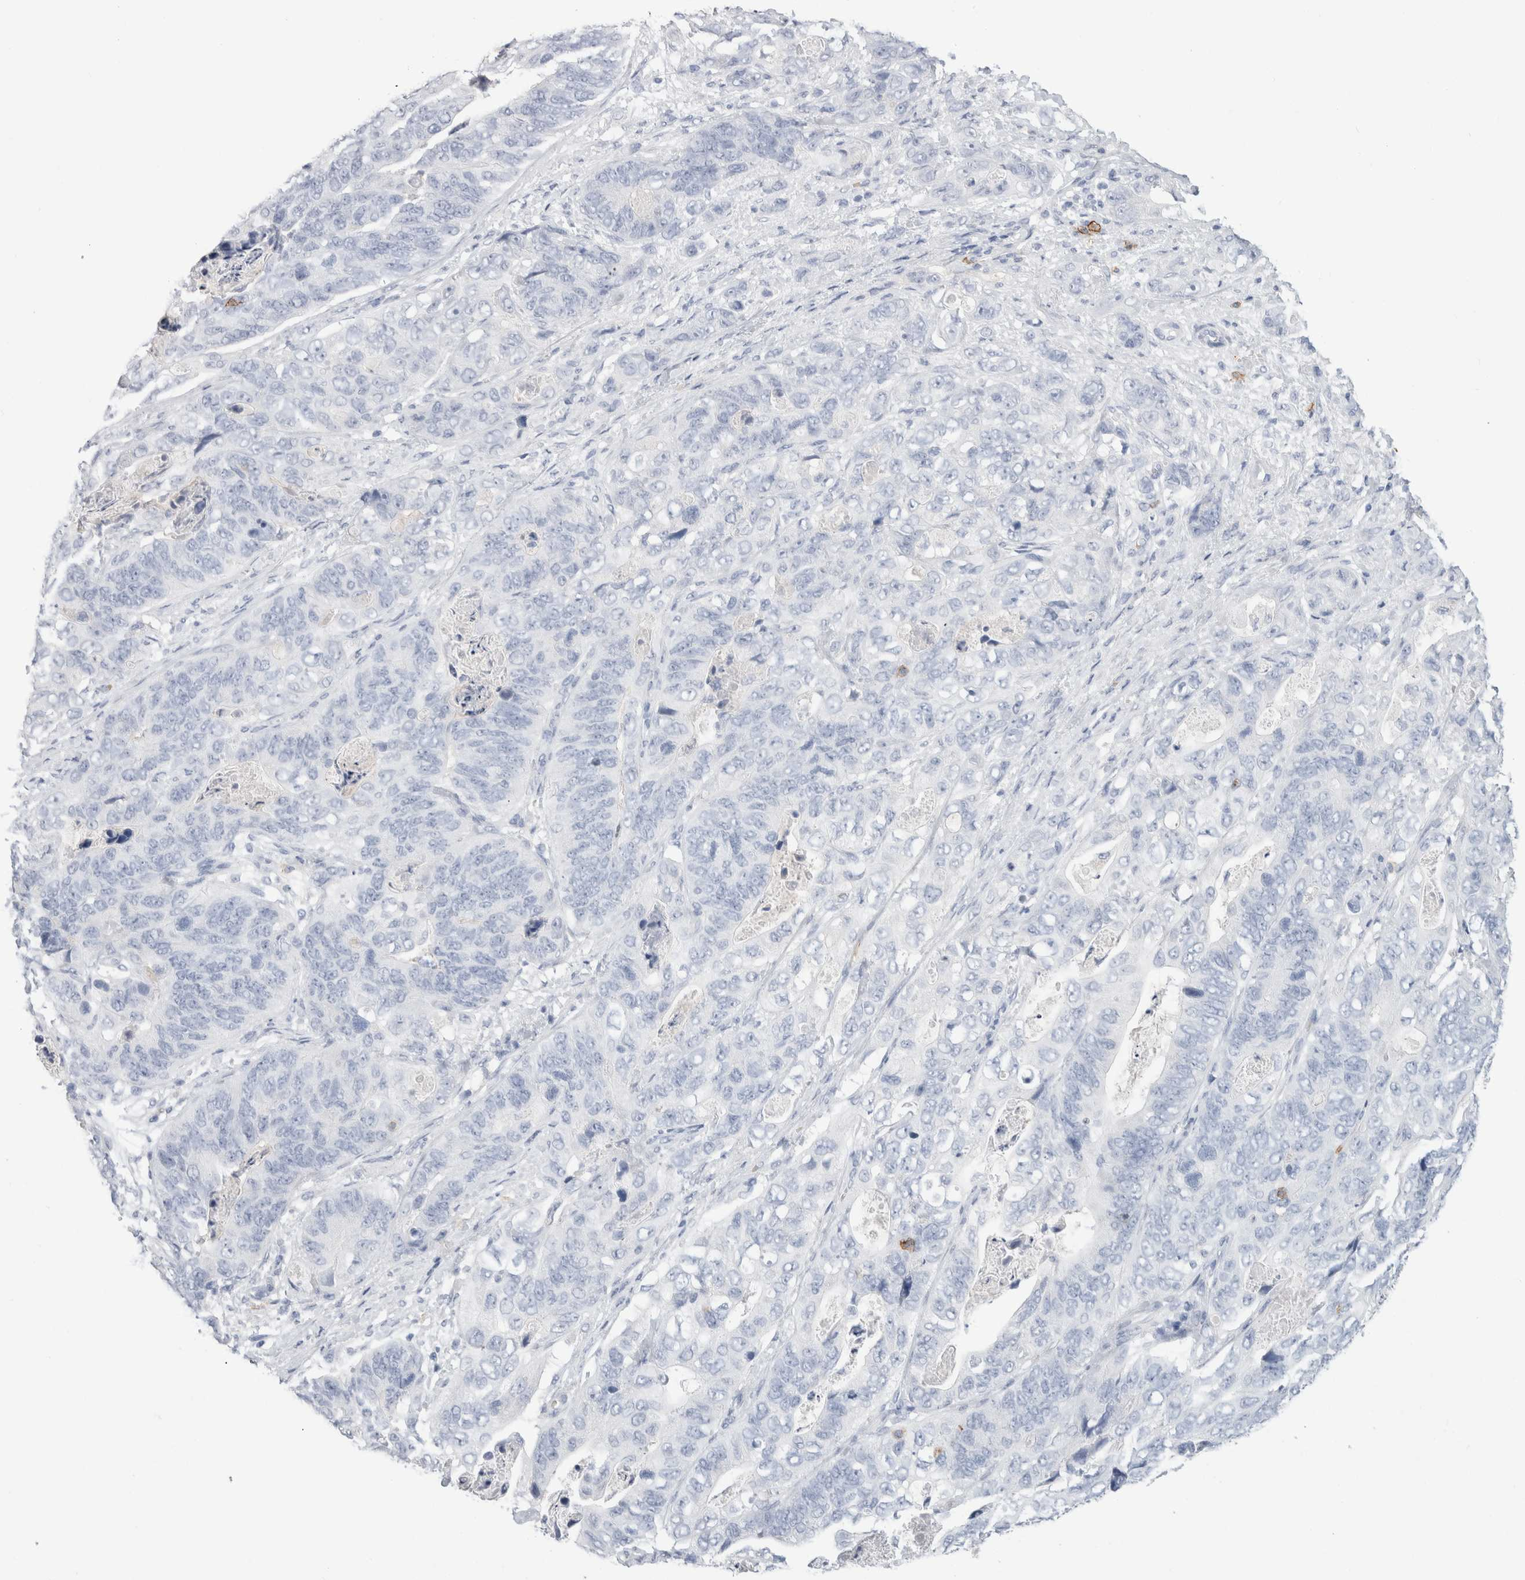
{"staining": {"intensity": "negative", "quantity": "none", "location": "none"}, "tissue": "stomach cancer", "cell_type": "Tumor cells", "image_type": "cancer", "snomed": [{"axis": "morphology", "description": "Adenocarcinoma, NOS"}, {"axis": "topography", "description": "Stomach"}], "caption": "A high-resolution photomicrograph shows immunohistochemistry staining of stomach adenocarcinoma, which exhibits no significant positivity in tumor cells.", "gene": "CD38", "patient": {"sex": "female", "age": 89}}